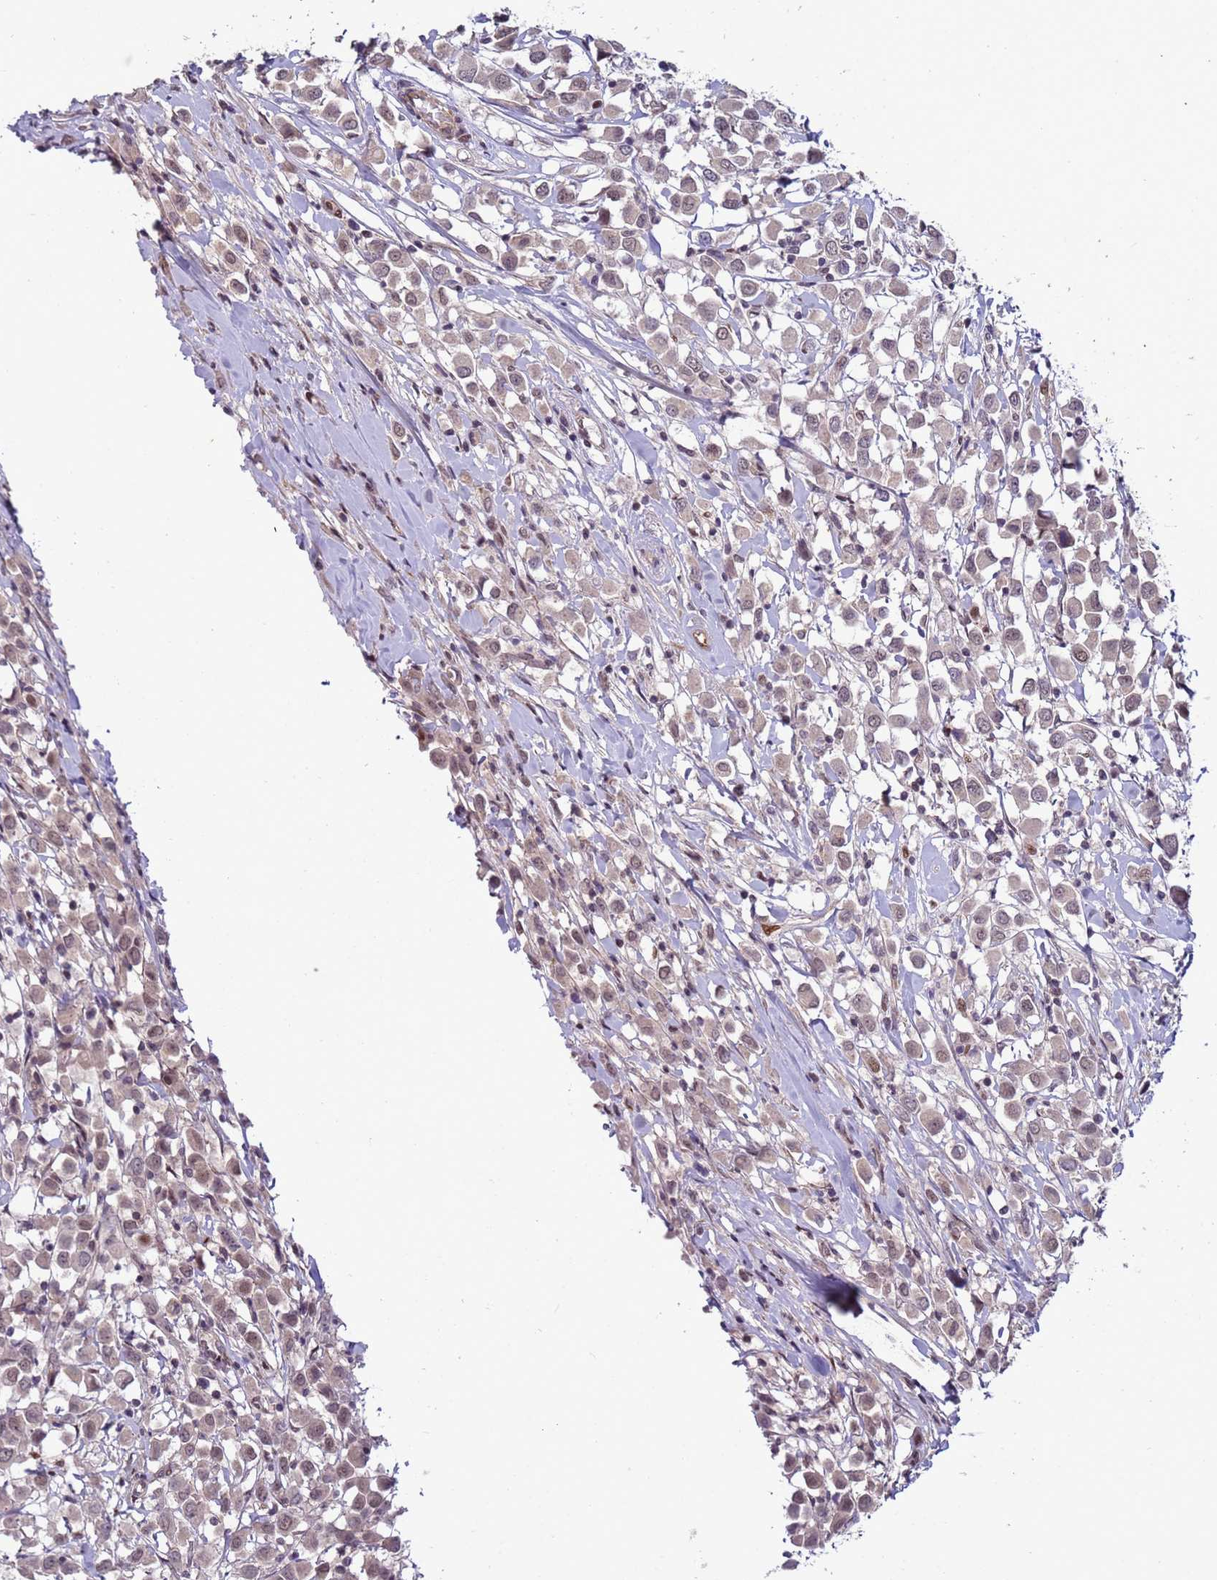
{"staining": {"intensity": "negative", "quantity": "none", "location": "none"}, "tissue": "breast cancer", "cell_type": "Tumor cells", "image_type": "cancer", "snomed": [{"axis": "morphology", "description": "Duct carcinoma"}, {"axis": "topography", "description": "Breast"}], "caption": "An immunohistochemistry (IHC) image of breast cancer (infiltrating ductal carcinoma) is shown. There is no staining in tumor cells of breast cancer (infiltrating ductal carcinoma).", "gene": "SHC3", "patient": {"sex": "female", "age": 61}}